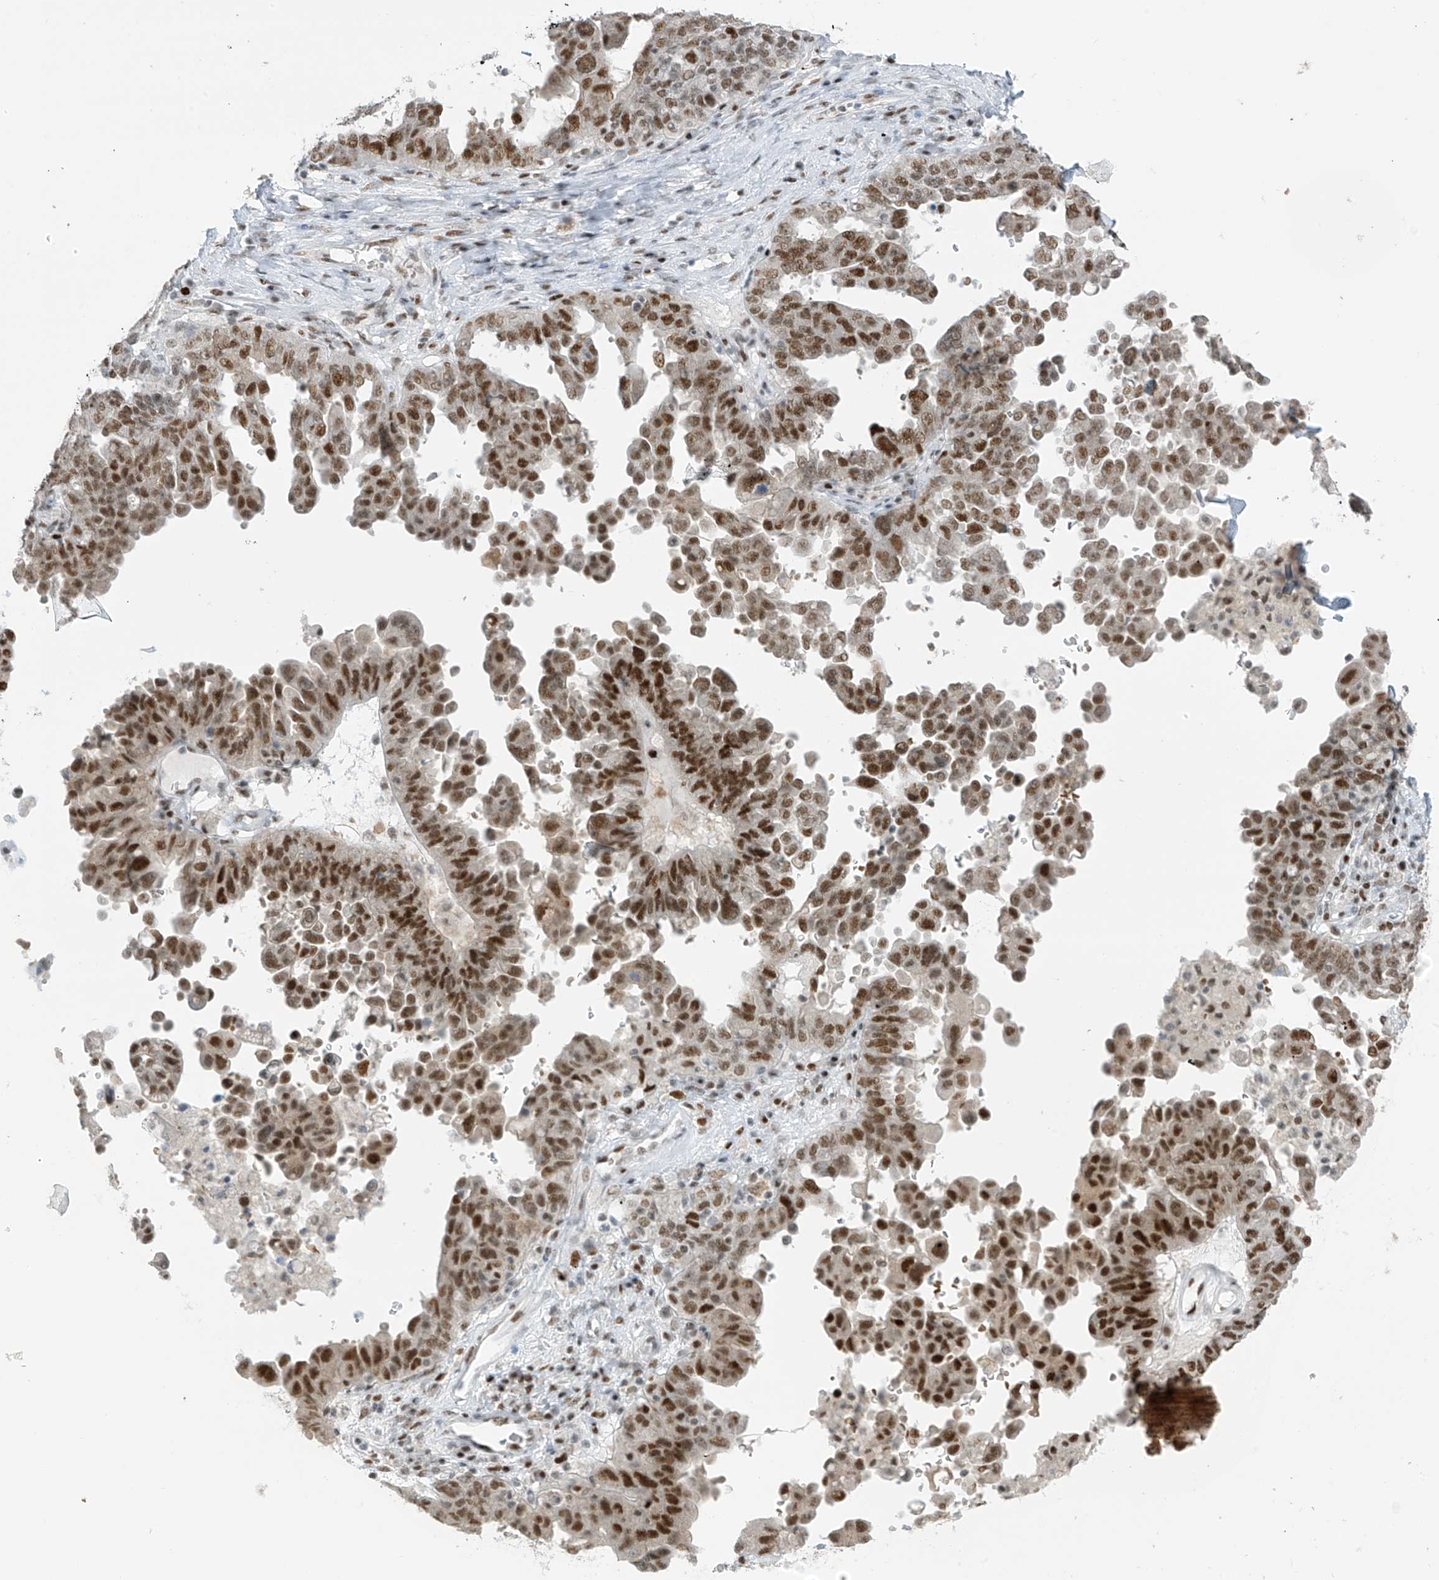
{"staining": {"intensity": "strong", "quantity": "25%-75%", "location": "nuclear"}, "tissue": "ovarian cancer", "cell_type": "Tumor cells", "image_type": "cancer", "snomed": [{"axis": "morphology", "description": "Carcinoma, endometroid"}, {"axis": "topography", "description": "Ovary"}], "caption": "Tumor cells demonstrate strong nuclear positivity in approximately 25%-75% of cells in ovarian endometroid carcinoma. The protein is stained brown, and the nuclei are stained in blue (DAB (3,3'-diaminobenzidine) IHC with brightfield microscopy, high magnification).", "gene": "ZCWPW2", "patient": {"sex": "female", "age": 62}}